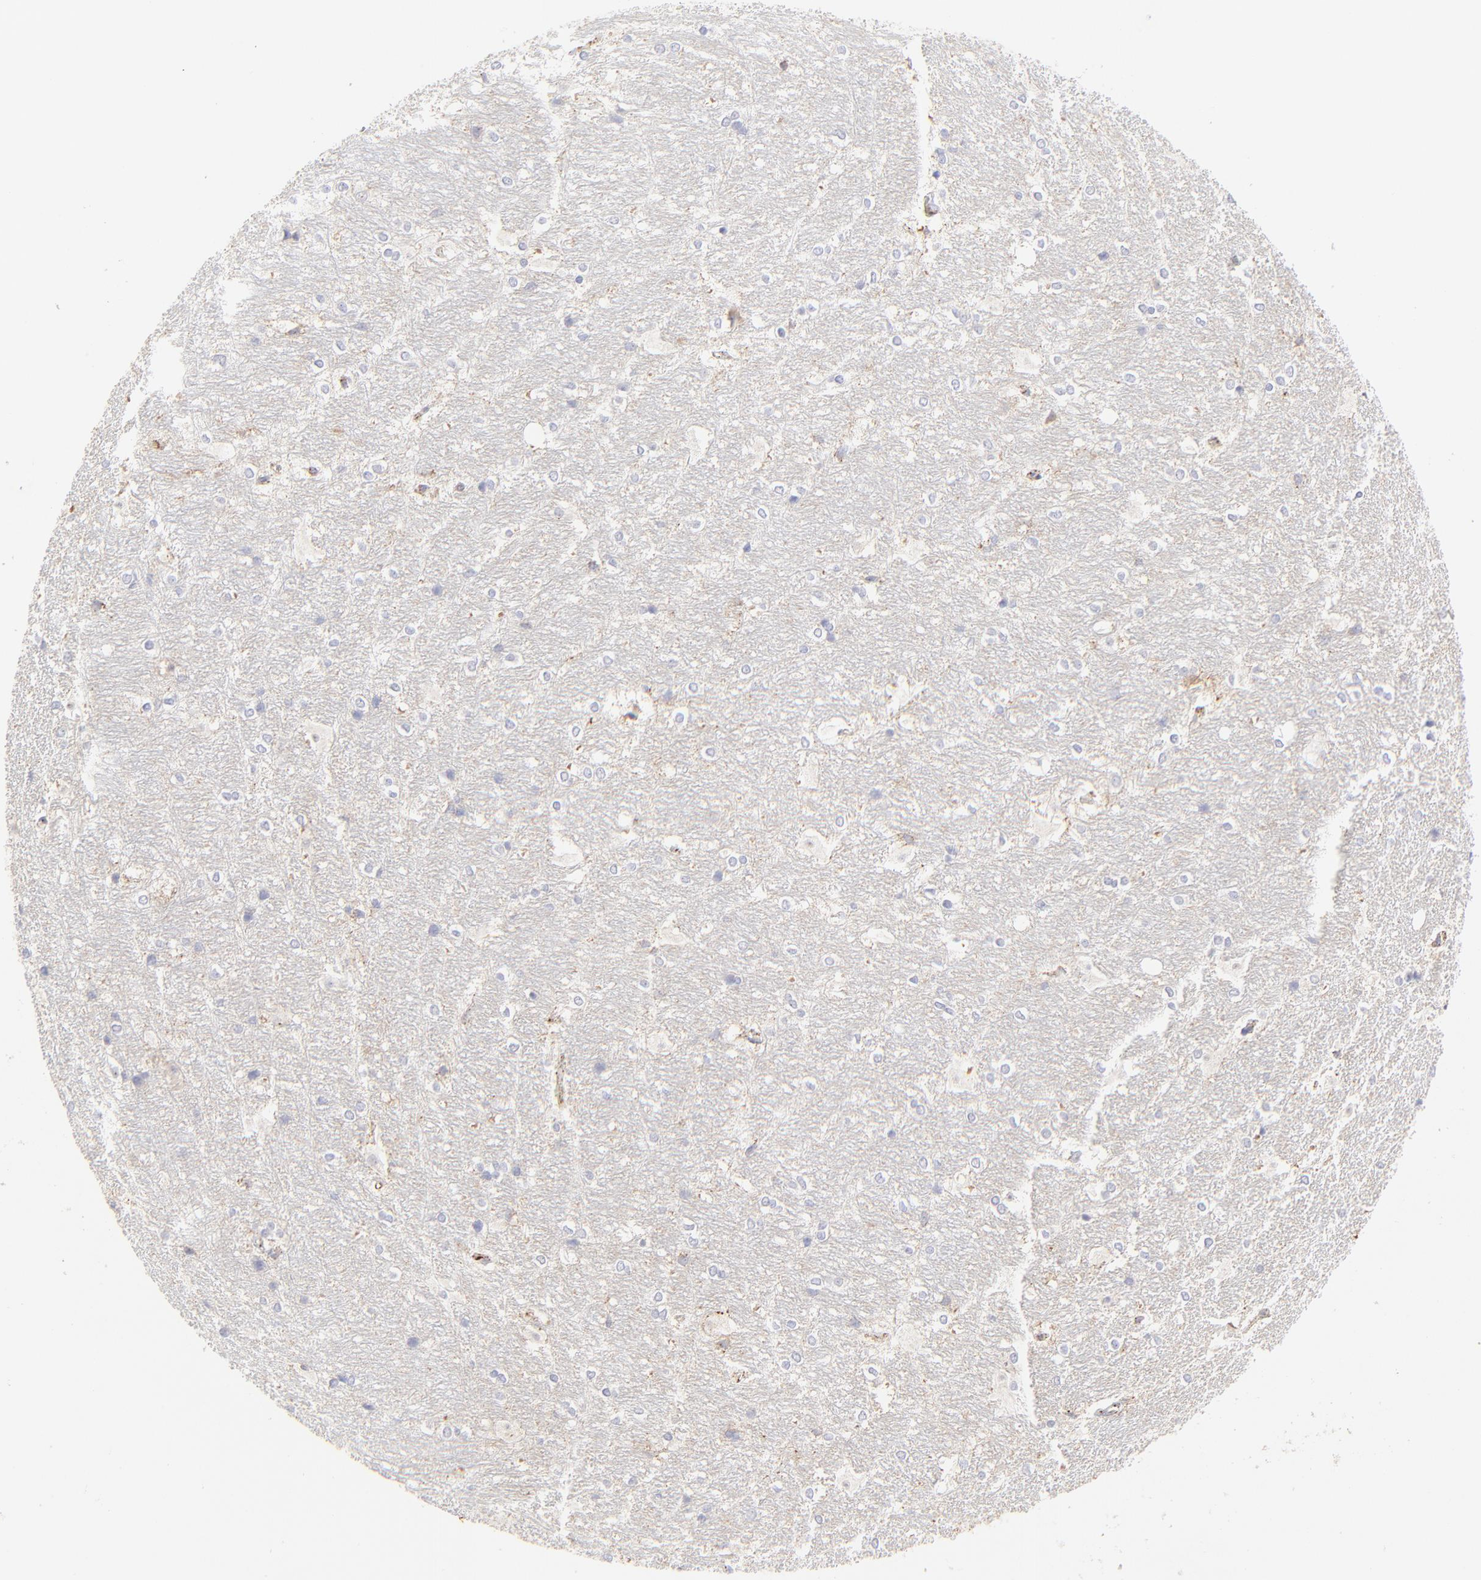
{"staining": {"intensity": "negative", "quantity": "none", "location": "none"}, "tissue": "hippocampus", "cell_type": "Glial cells", "image_type": "normal", "snomed": [{"axis": "morphology", "description": "Normal tissue, NOS"}, {"axis": "topography", "description": "Hippocampus"}], "caption": "Human hippocampus stained for a protein using immunohistochemistry (IHC) displays no positivity in glial cells.", "gene": "LHFPL1", "patient": {"sex": "female", "age": 19}}